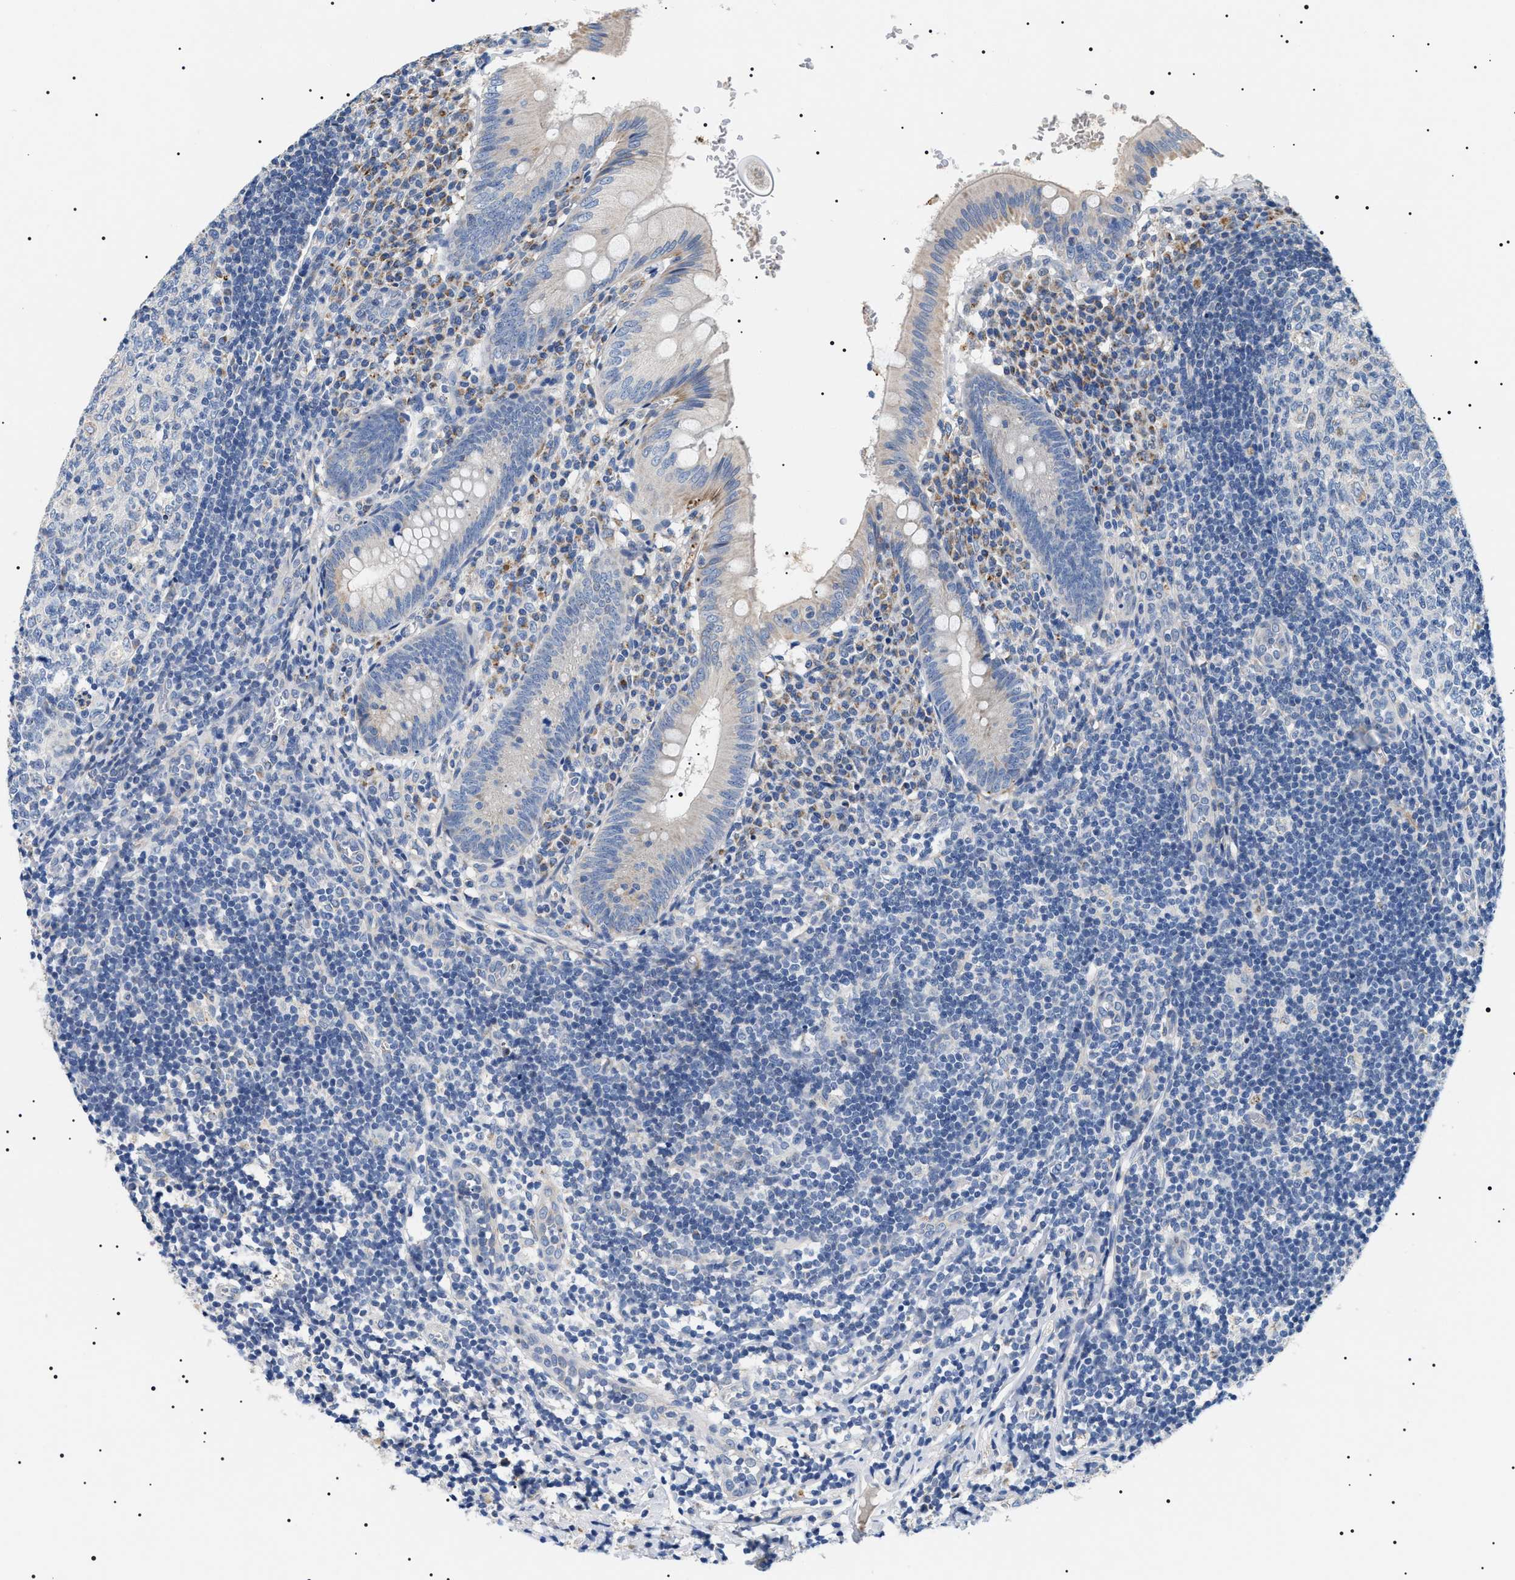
{"staining": {"intensity": "negative", "quantity": "none", "location": "none"}, "tissue": "appendix", "cell_type": "Glandular cells", "image_type": "normal", "snomed": [{"axis": "morphology", "description": "Normal tissue, NOS"}, {"axis": "topography", "description": "Appendix"}], "caption": "An image of appendix stained for a protein exhibits no brown staining in glandular cells. (DAB immunohistochemistry with hematoxylin counter stain).", "gene": "TMEM222", "patient": {"sex": "male", "age": 8}}